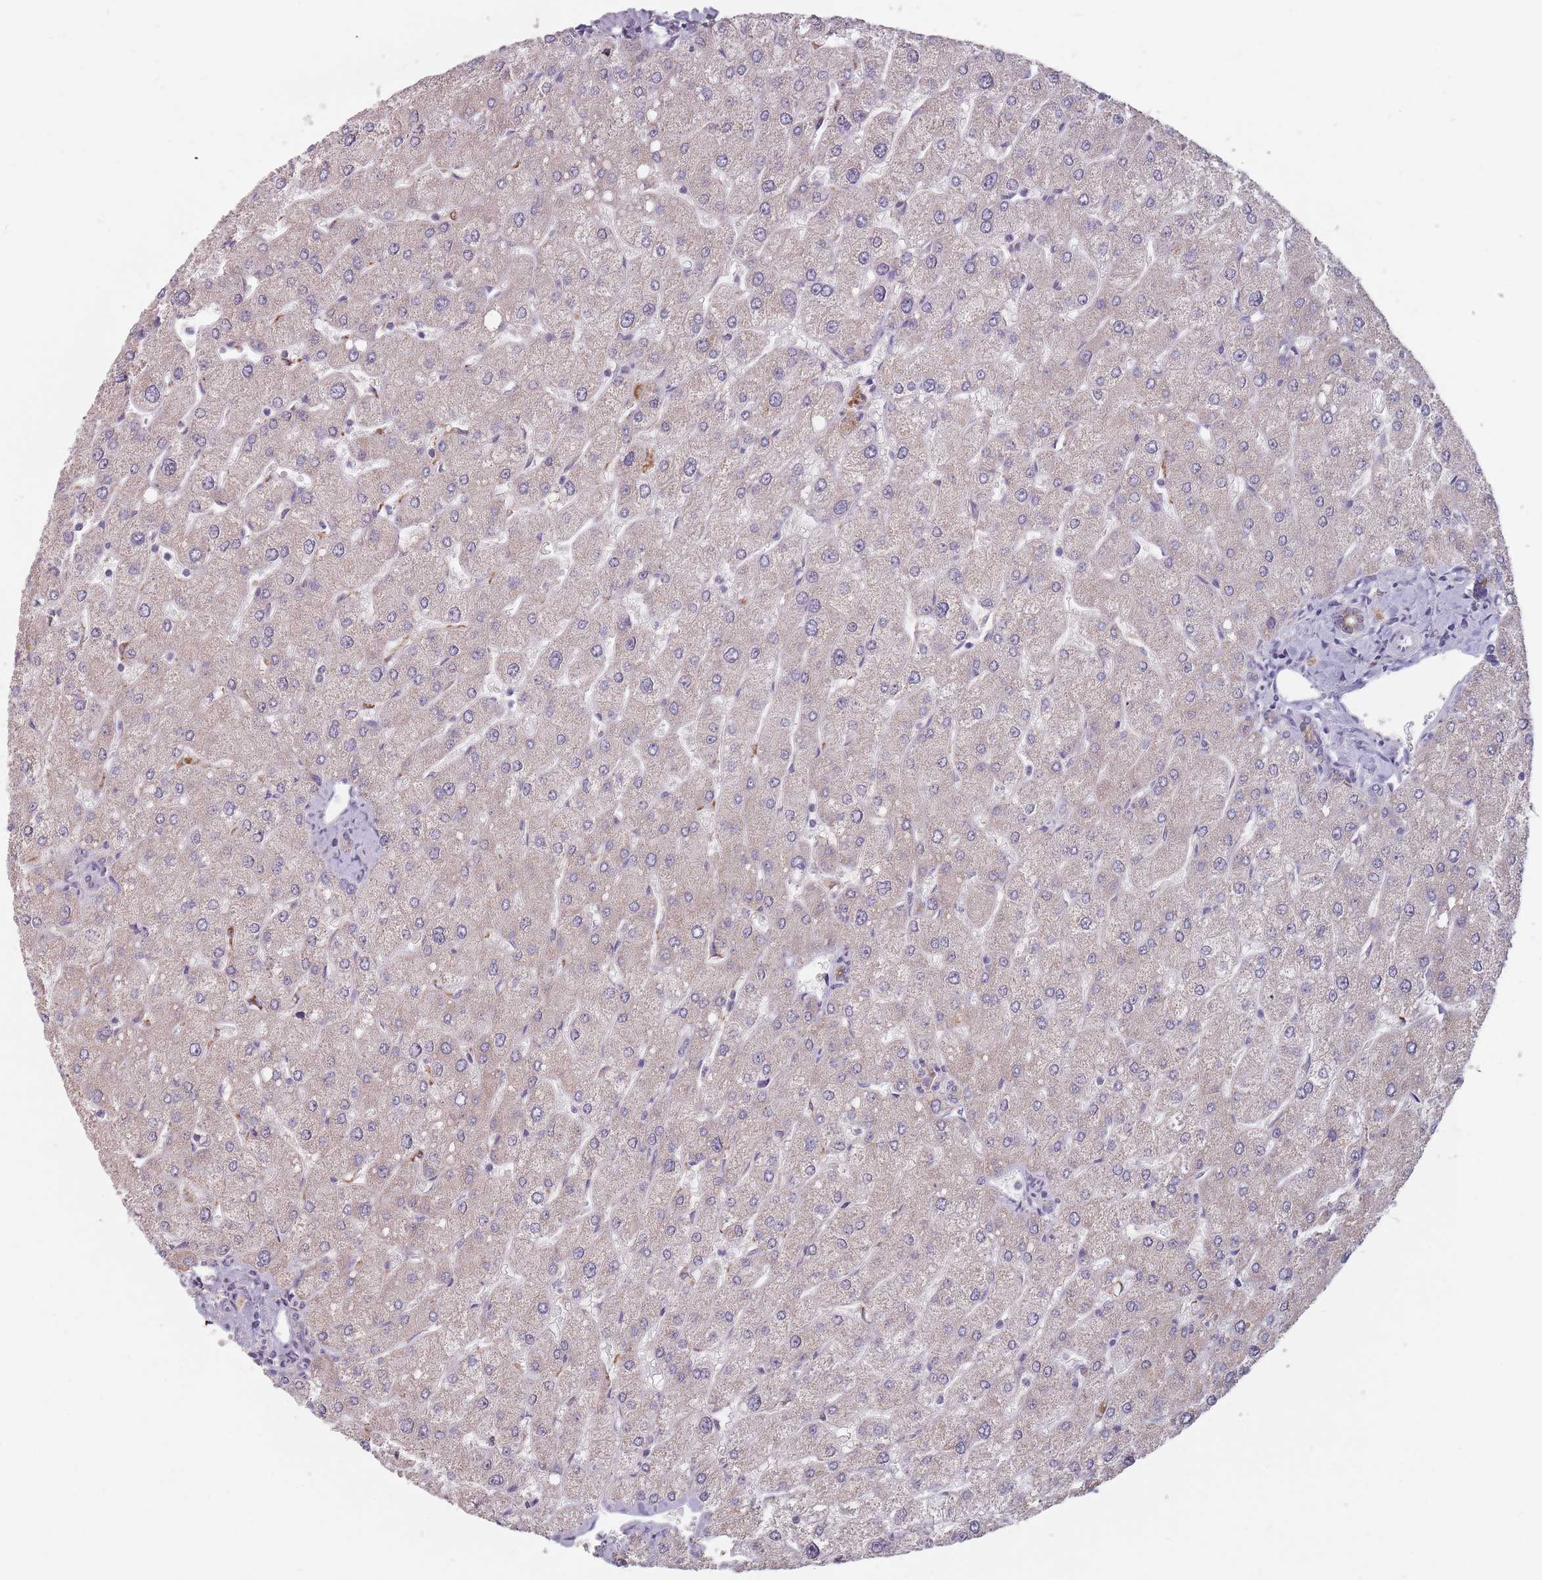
{"staining": {"intensity": "weak", "quantity": "<25%", "location": "cytoplasmic/membranous"}, "tissue": "liver", "cell_type": "Cholangiocytes", "image_type": "normal", "snomed": [{"axis": "morphology", "description": "Normal tissue, NOS"}, {"axis": "topography", "description": "Liver"}], "caption": "Cholangiocytes are negative for brown protein staining in unremarkable liver. (DAB (3,3'-diaminobenzidine) immunohistochemistry, high magnification).", "gene": "ADAL", "patient": {"sex": "male", "age": 55}}